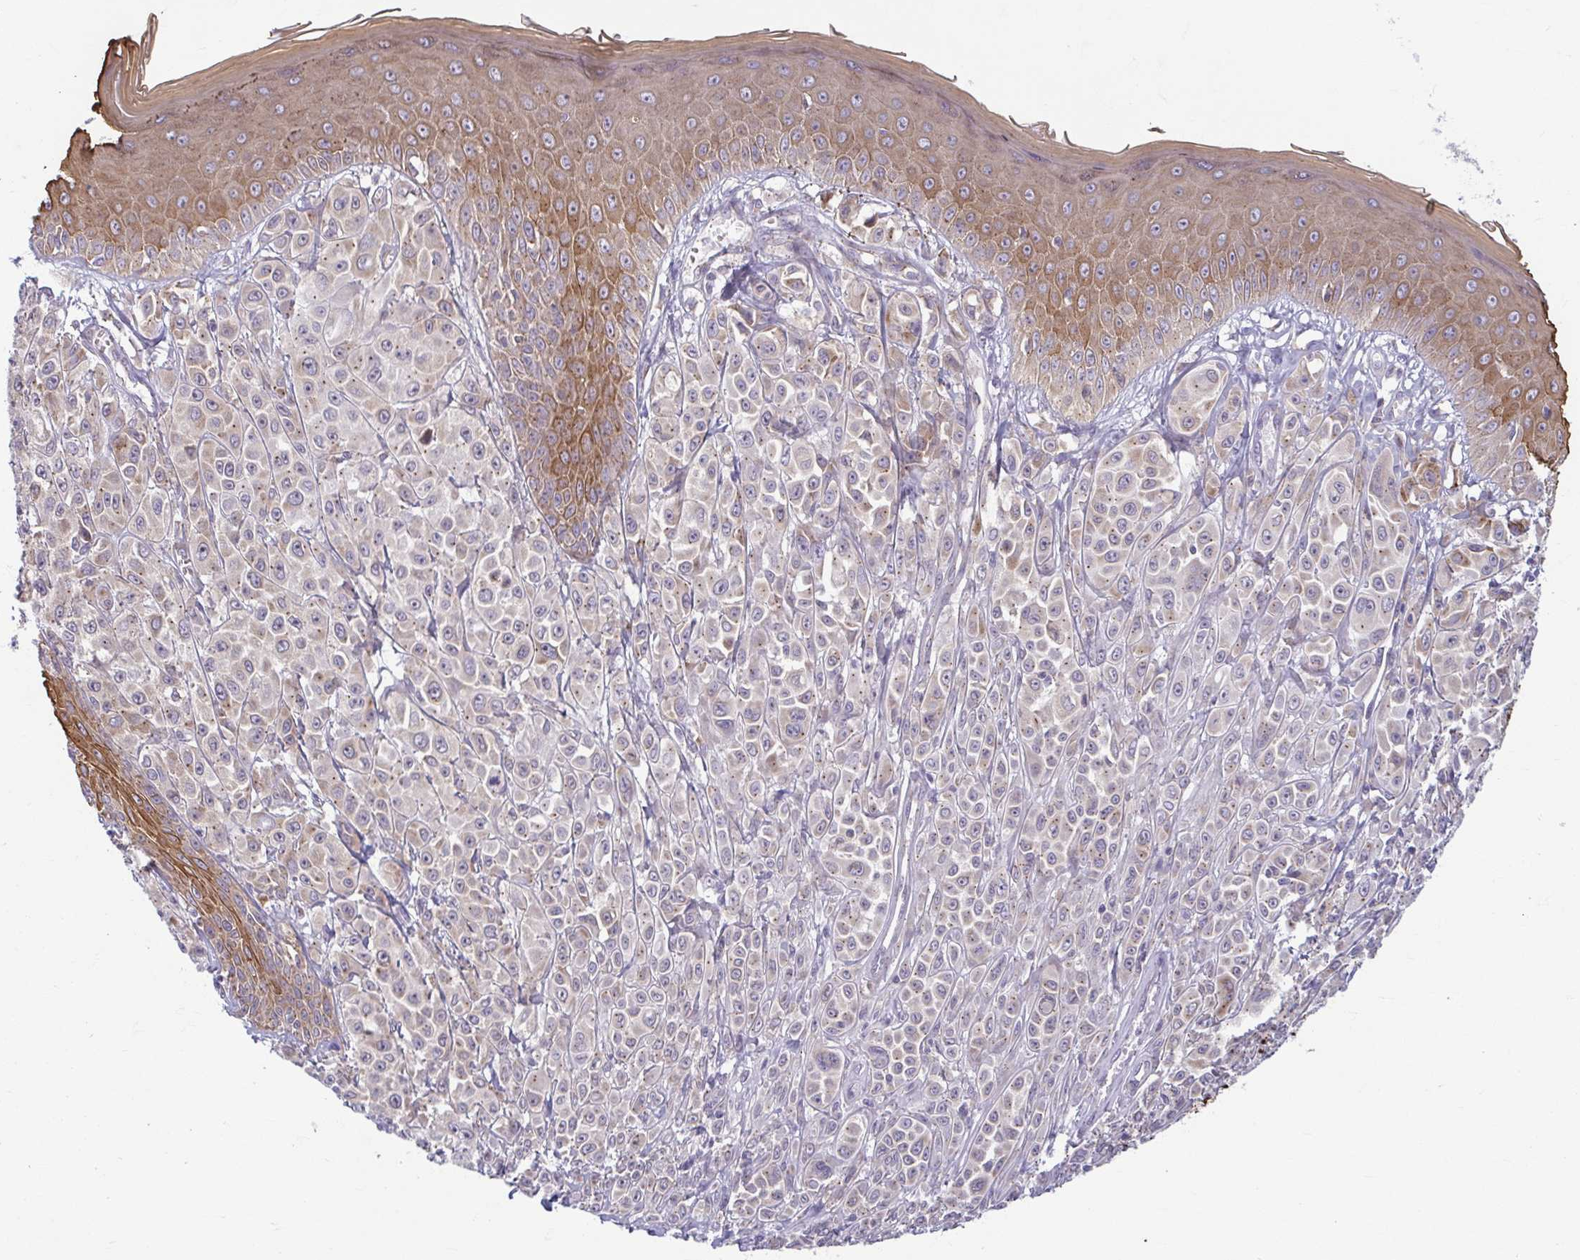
{"staining": {"intensity": "weak", "quantity": "25%-75%", "location": "cytoplasmic/membranous"}, "tissue": "melanoma", "cell_type": "Tumor cells", "image_type": "cancer", "snomed": [{"axis": "morphology", "description": "Malignant melanoma, NOS"}, {"axis": "topography", "description": "Skin"}], "caption": "Melanoma tissue exhibits weak cytoplasmic/membranous staining in approximately 25%-75% of tumor cells, visualized by immunohistochemistry. (Brightfield microscopy of DAB IHC at high magnification).", "gene": "TMEM108", "patient": {"sex": "male", "age": 67}}